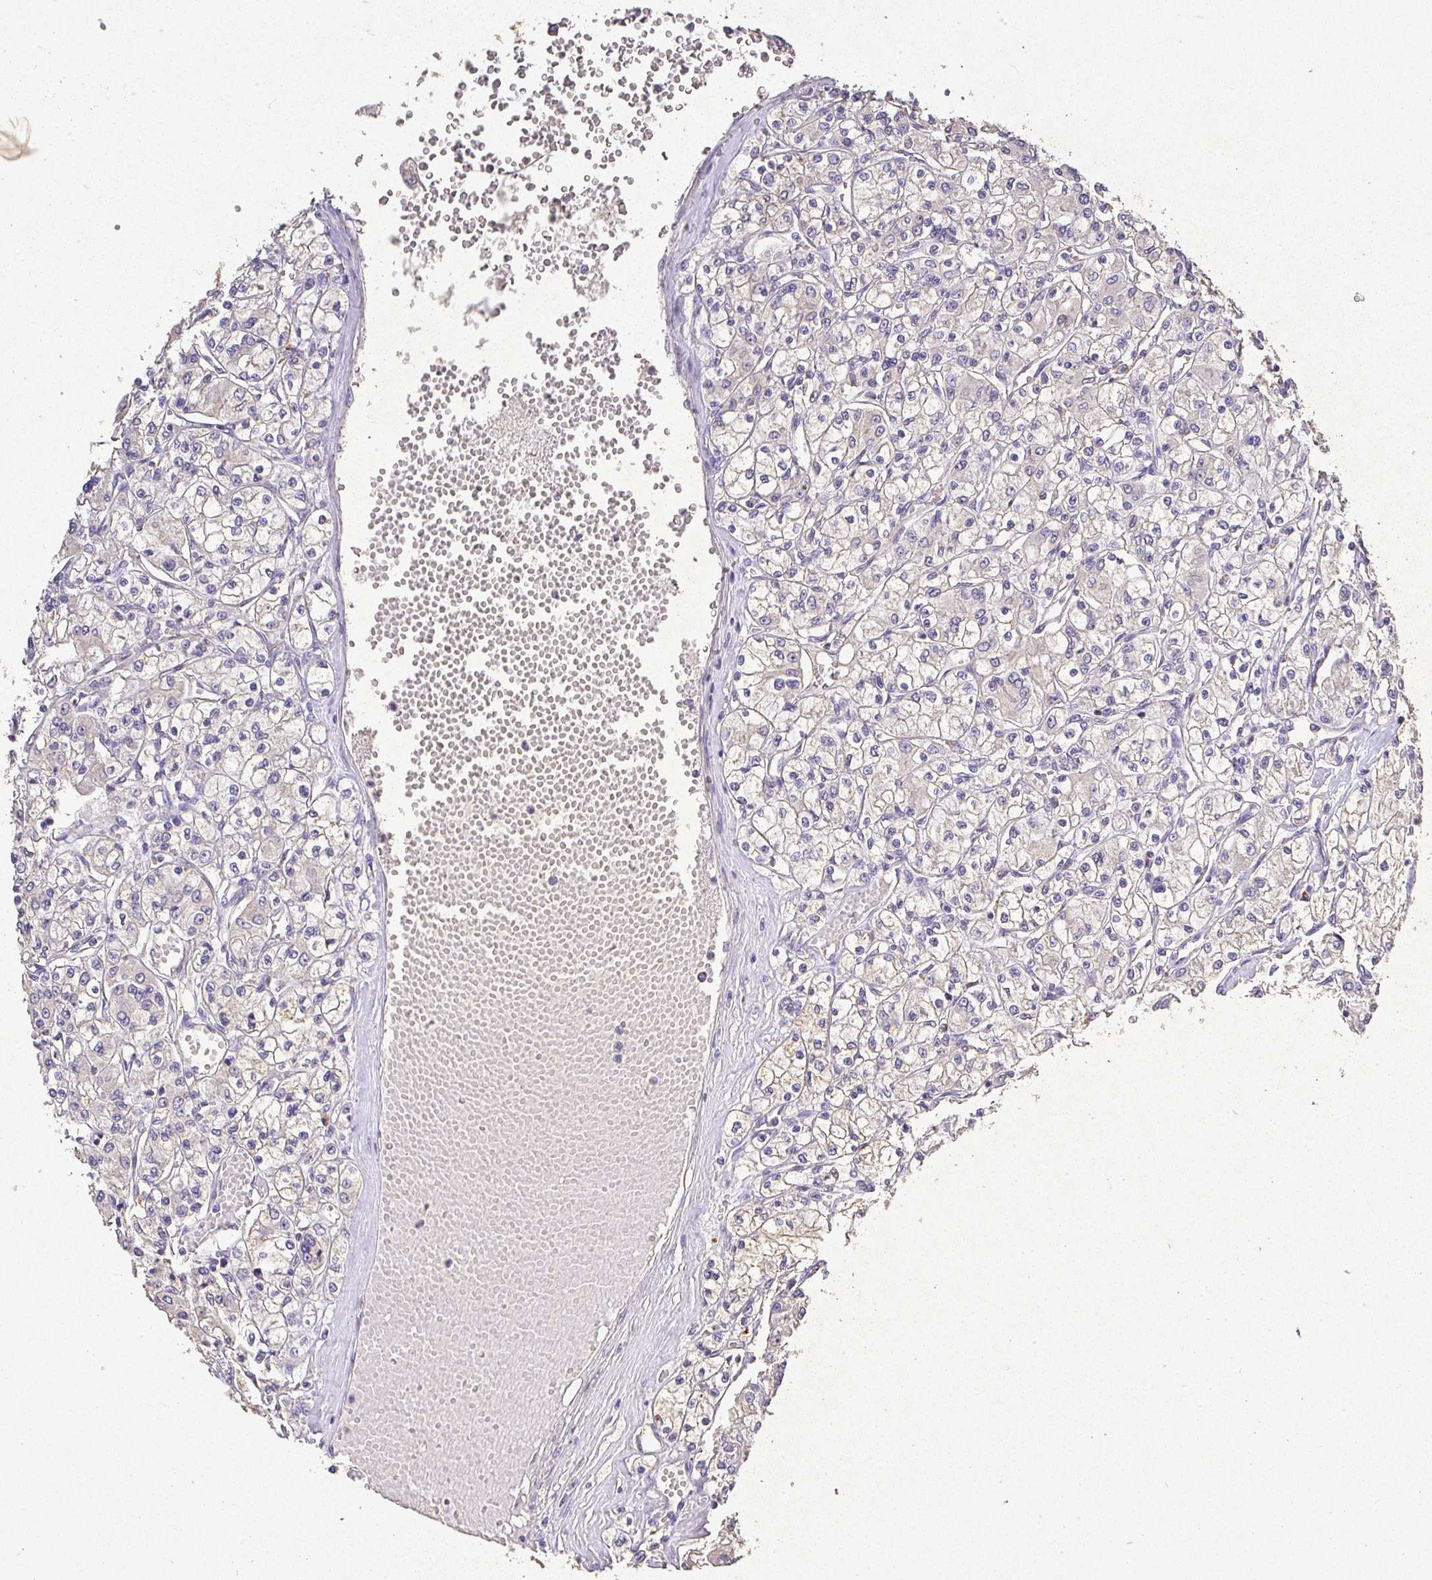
{"staining": {"intensity": "negative", "quantity": "none", "location": "none"}, "tissue": "renal cancer", "cell_type": "Tumor cells", "image_type": "cancer", "snomed": [{"axis": "morphology", "description": "Adenocarcinoma, NOS"}, {"axis": "topography", "description": "Kidney"}], "caption": "The photomicrograph shows no significant positivity in tumor cells of adenocarcinoma (renal). (Stains: DAB (3,3'-diaminobenzidine) immunohistochemistry with hematoxylin counter stain, Microscopy: brightfield microscopy at high magnification).", "gene": "RPS2", "patient": {"sex": "female", "age": 59}}